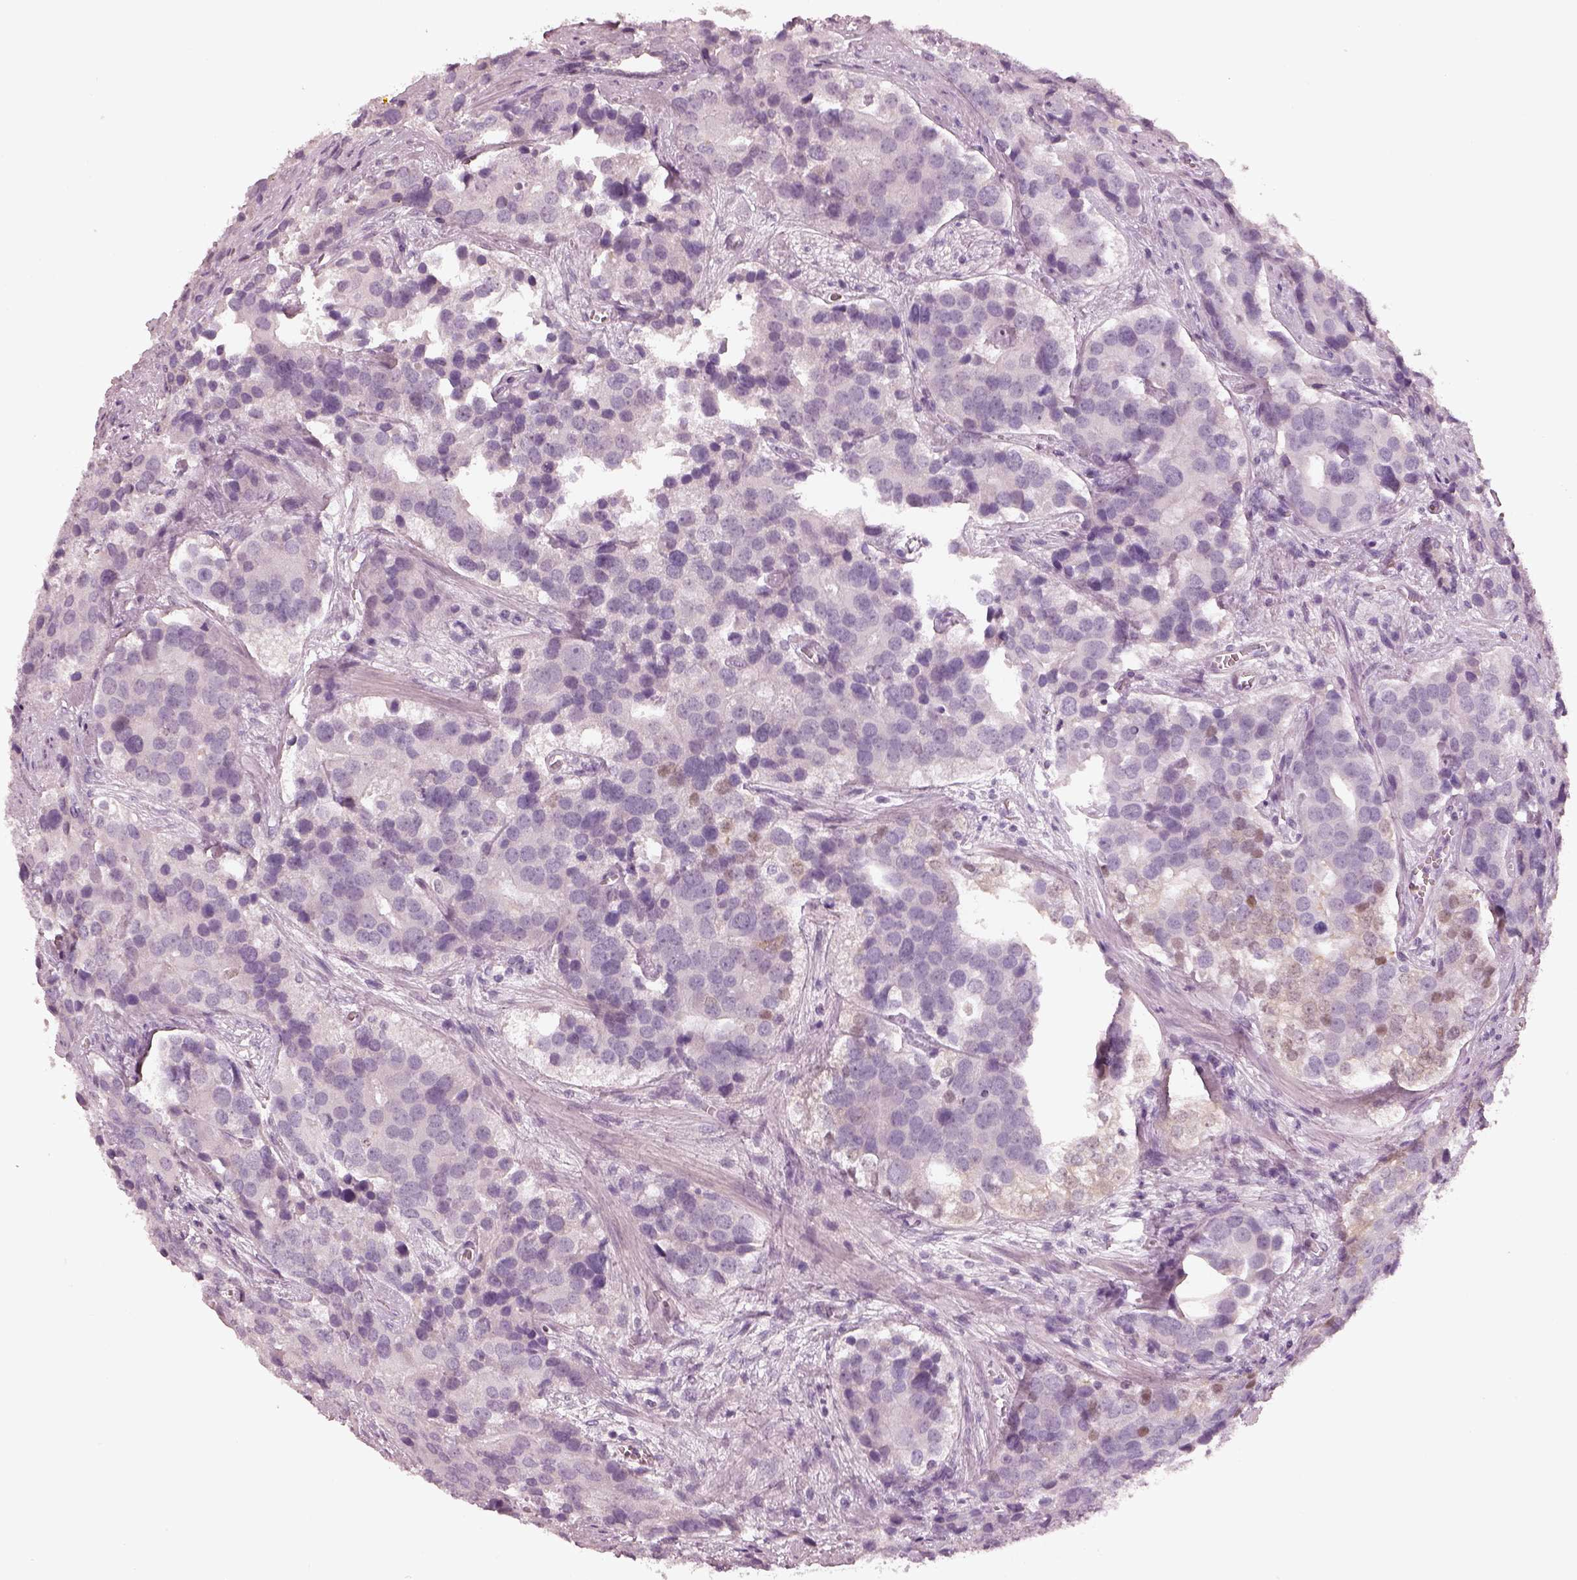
{"staining": {"intensity": "negative", "quantity": "none", "location": "none"}, "tissue": "prostate cancer", "cell_type": "Tumor cells", "image_type": "cancer", "snomed": [{"axis": "morphology", "description": "Adenocarcinoma, NOS"}, {"axis": "topography", "description": "Prostate and seminal vesicle, NOS"}], "caption": "There is no significant positivity in tumor cells of prostate cancer.", "gene": "EGR4", "patient": {"sex": "male", "age": 63}}